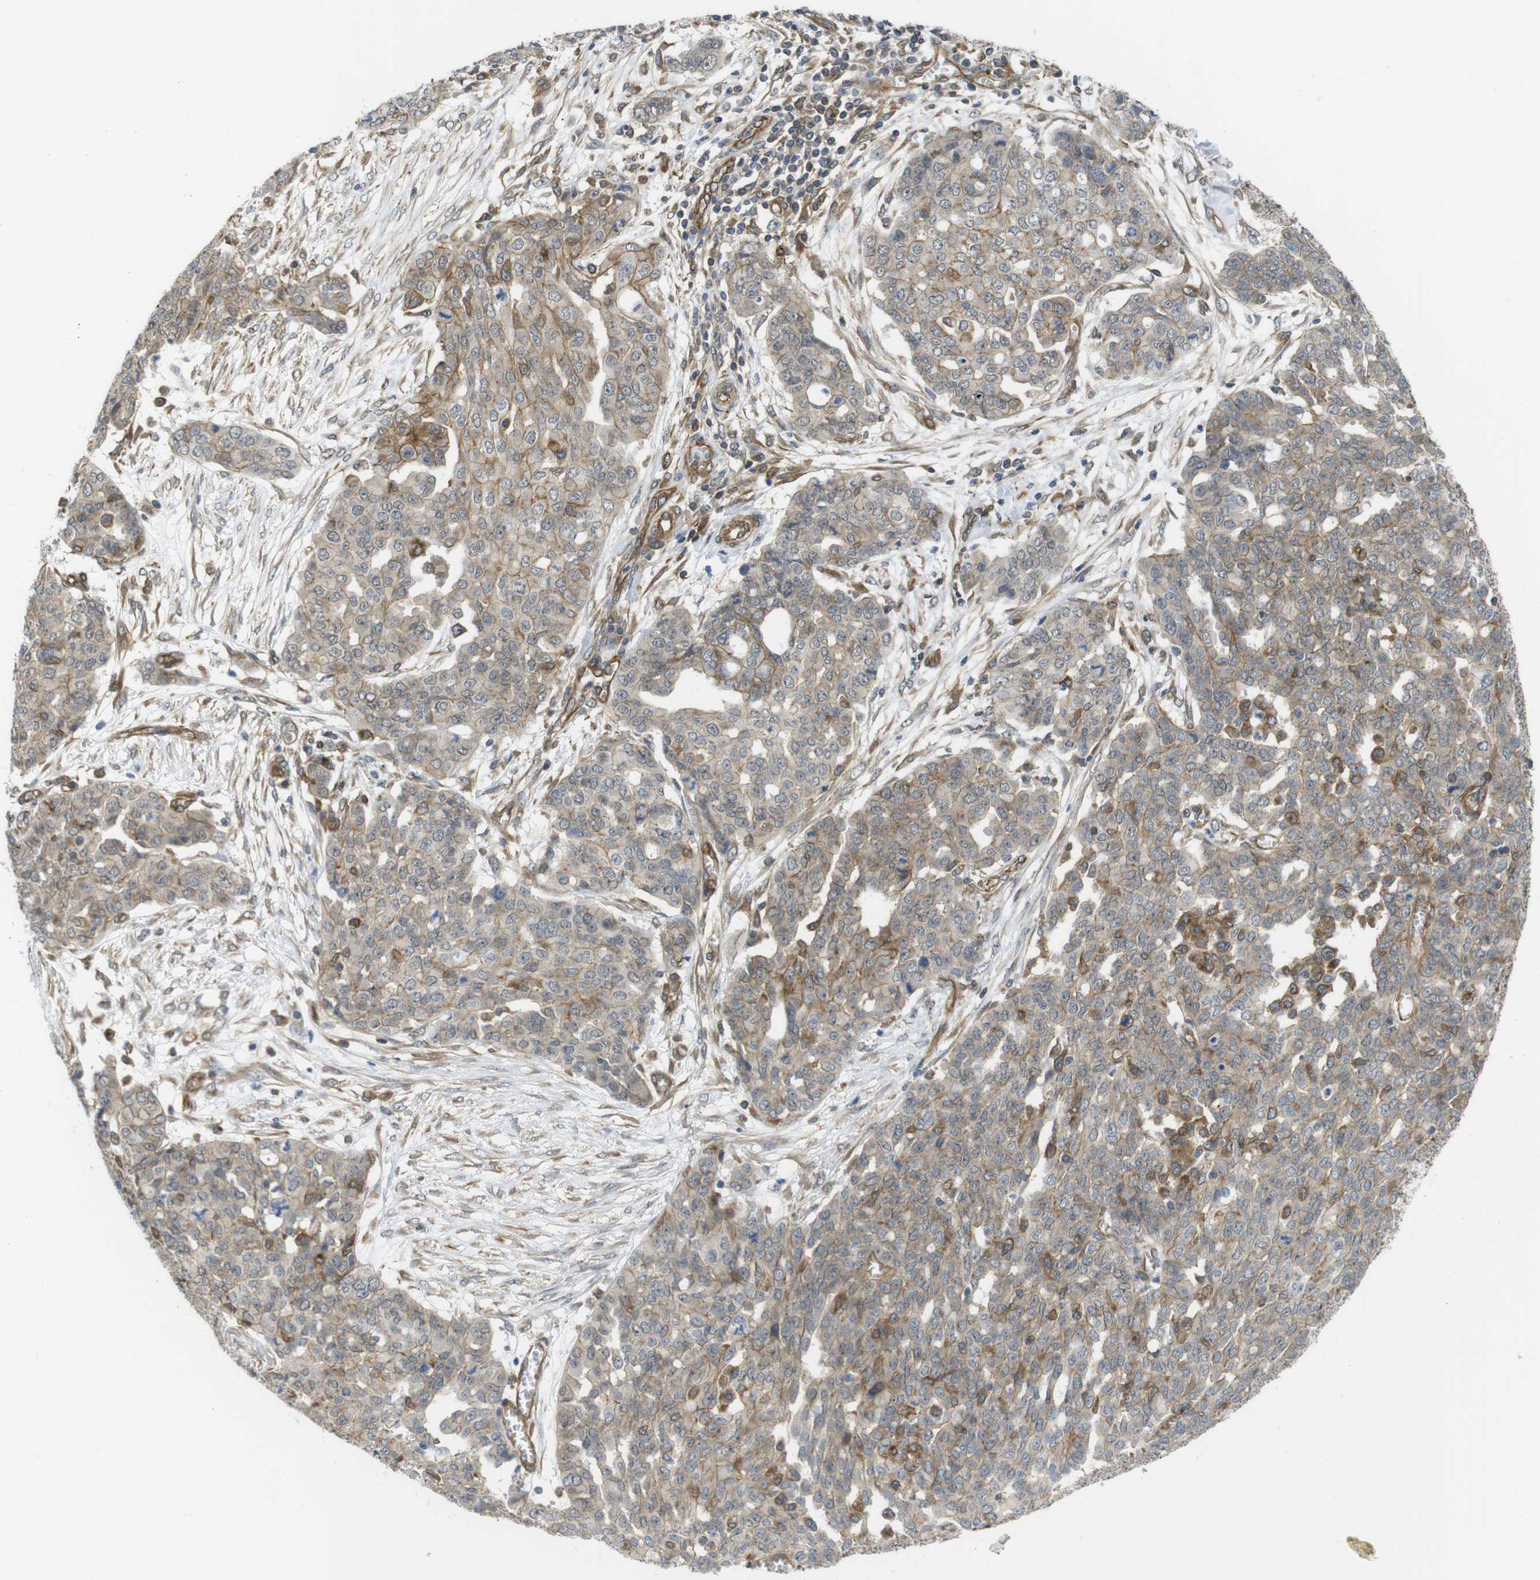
{"staining": {"intensity": "moderate", "quantity": "25%-75%", "location": "cytoplasmic/membranous"}, "tissue": "ovarian cancer", "cell_type": "Tumor cells", "image_type": "cancer", "snomed": [{"axis": "morphology", "description": "Cystadenocarcinoma, serous, NOS"}, {"axis": "topography", "description": "Soft tissue"}, {"axis": "topography", "description": "Ovary"}], "caption": "A high-resolution micrograph shows immunohistochemistry staining of ovarian cancer (serous cystadenocarcinoma), which reveals moderate cytoplasmic/membranous positivity in approximately 25%-75% of tumor cells. Using DAB (3,3'-diaminobenzidine) (brown) and hematoxylin (blue) stains, captured at high magnification using brightfield microscopy.", "gene": "ZDHHC5", "patient": {"sex": "female", "age": 57}}